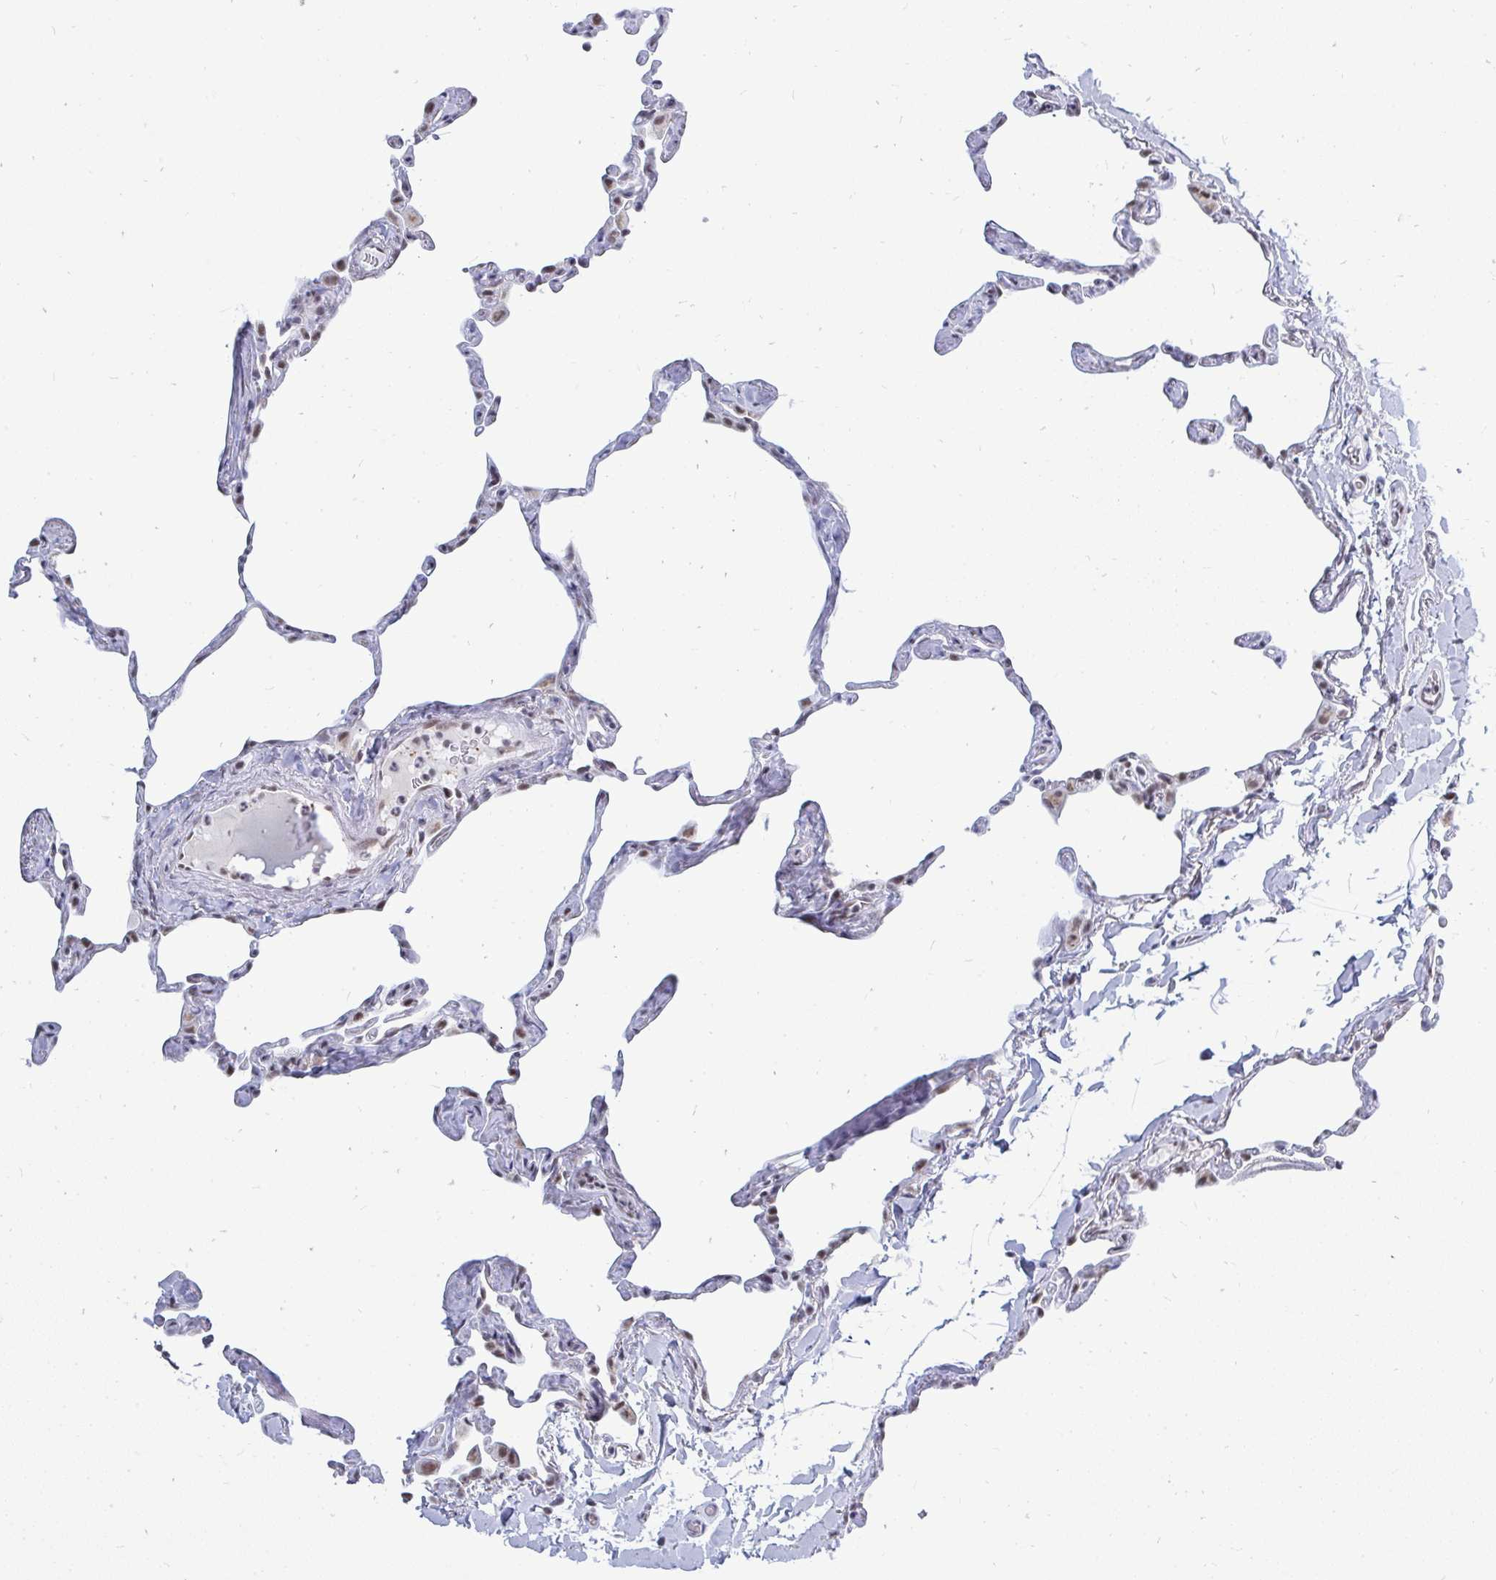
{"staining": {"intensity": "weak", "quantity": "25%-75%", "location": "nuclear"}, "tissue": "lung", "cell_type": "Alveolar cells", "image_type": "normal", "snomed": [{"axis": "morphology", "description": "Normal tissue, NOS"}, {"axis": "topography", "description": "Lung"}], "caption": "High-magnification brightfield microscopy of normal lung stained with DAB (3,3'-diaminobenzidine) (brown) and counterstained with hematoxylin (blue). alveolar cells exhibit weak nuclear positivity is seen in approximately25%-75% of cells. (DAB IHC, brown staining for protein, blue staining for nuclei).", "gene": "TRIP12", "patient": {"sex": "male", "age": 65}}